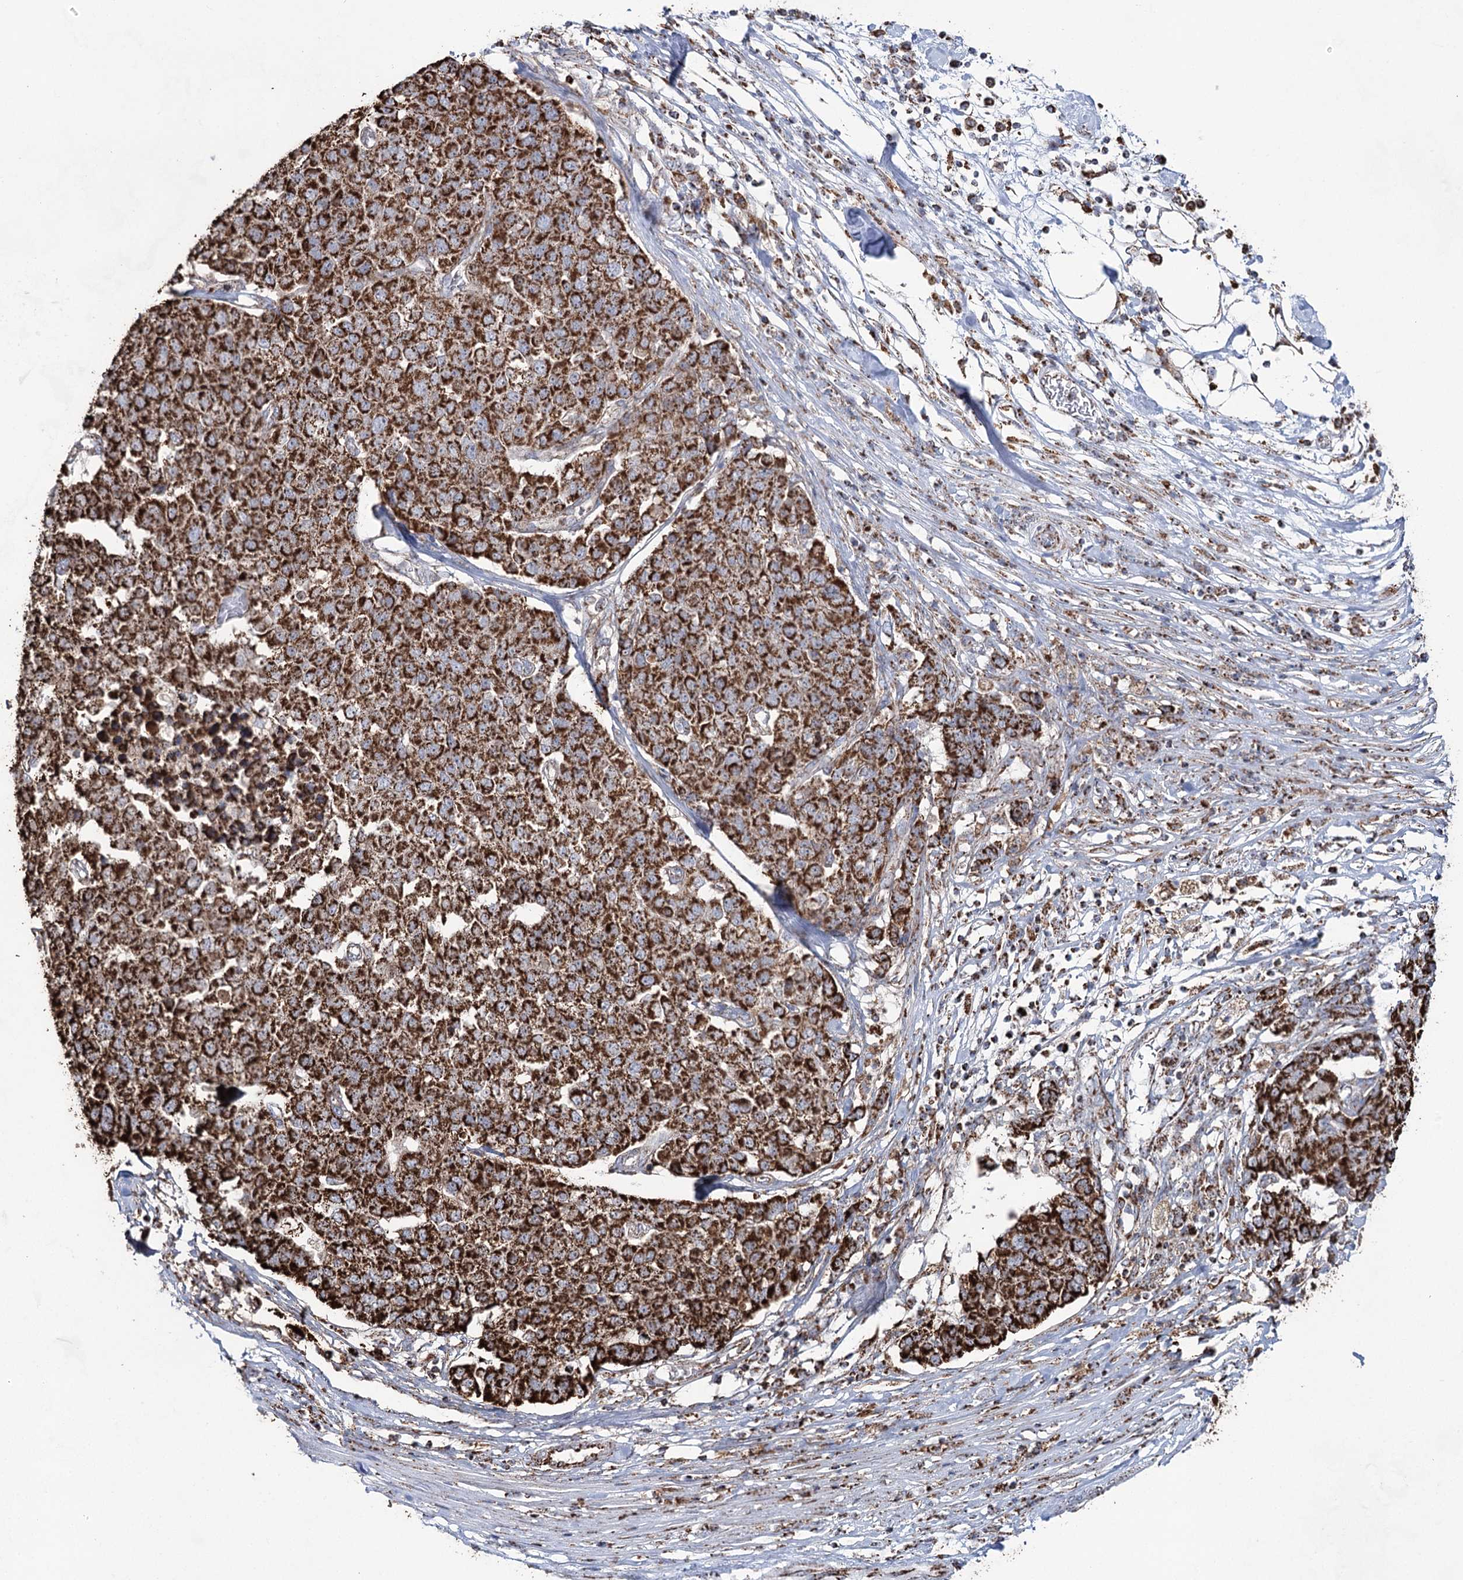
{"staining": {"intensity": "strong", "quantity": ">75%", "location": "cytoplasmic/membranous"}, "tissue": "pancreatic cancer", "cell_type": "Tumor cells", "image_type": "cancer", "snomed": [{"axis": "morphology", "description": "Adenocarcinoma, NOS"}, {"axis": "topography", "description": "Pancreas"}], "caption": "Tumor cells demonstrate high levels of strong cytoplasmic/membranous staining in approximately >75% of cells in pancreatic cancer (adenocarcinoma).", "gene": "CWF19L1", "patient": {"sex": "female", "age": 61}}